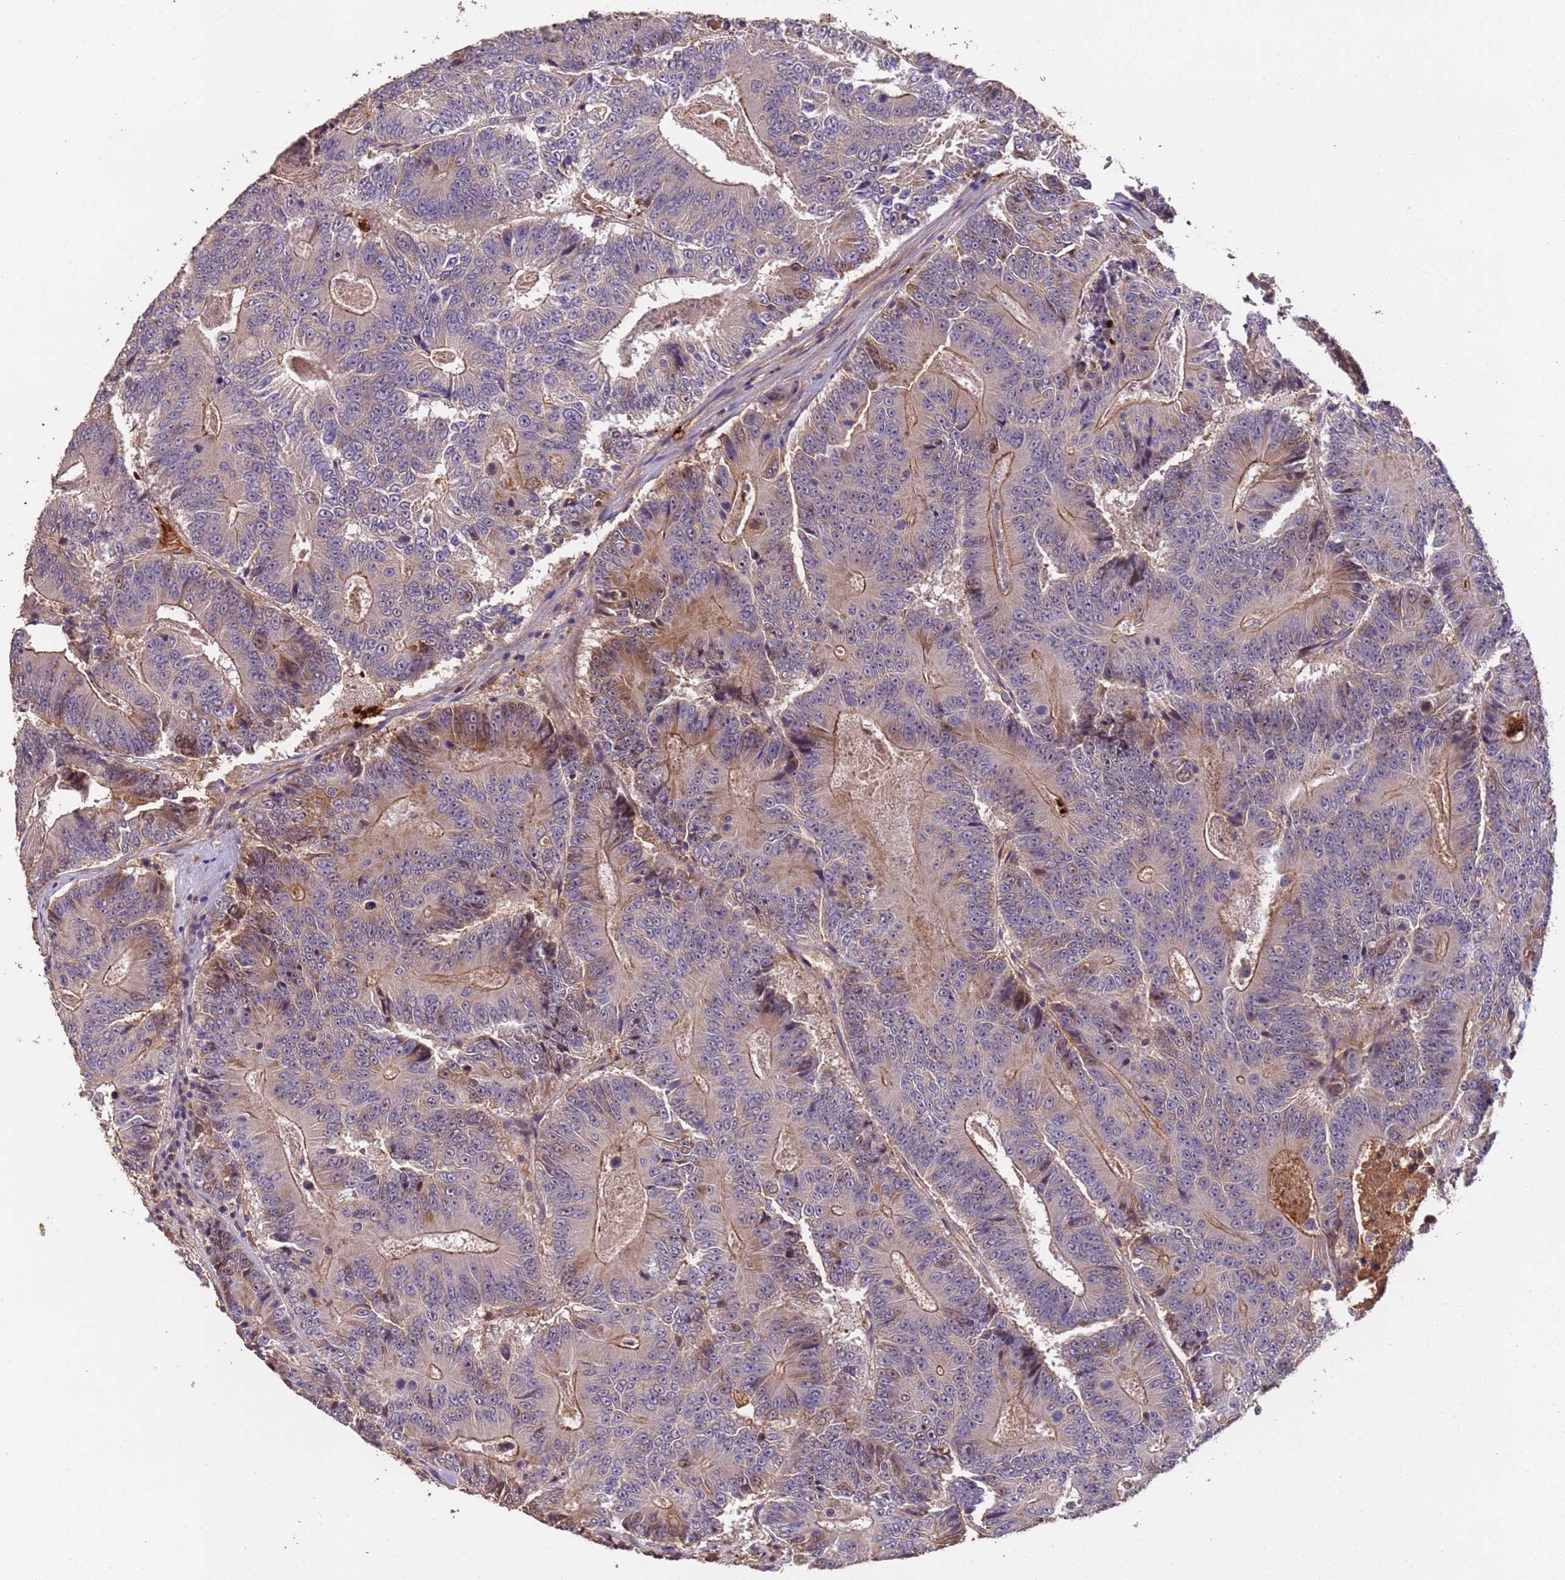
{"staining": {"intensity": "moderate", "quantity": "25%-75%", "location": "cytoplasmic/membranous"}, "tissue": "colorectal cancer", "cell_type": "Tumor cells", "image_type": "cancer", "snomed": [{"axis": "morphology", "description": "Adenocarcinoma, NOS"}, {"axis": "topography", "description": "Colon"}], "caption": "Moderate cytoplasmic/membranous expression for a protein is appreciated in approximately 25%-75% of tumor cells of adenocarcinoma (colorectal) using immunohistochemistry.", "gene": "CCDC184", "patient": {"sex": "male", "age": 83}}